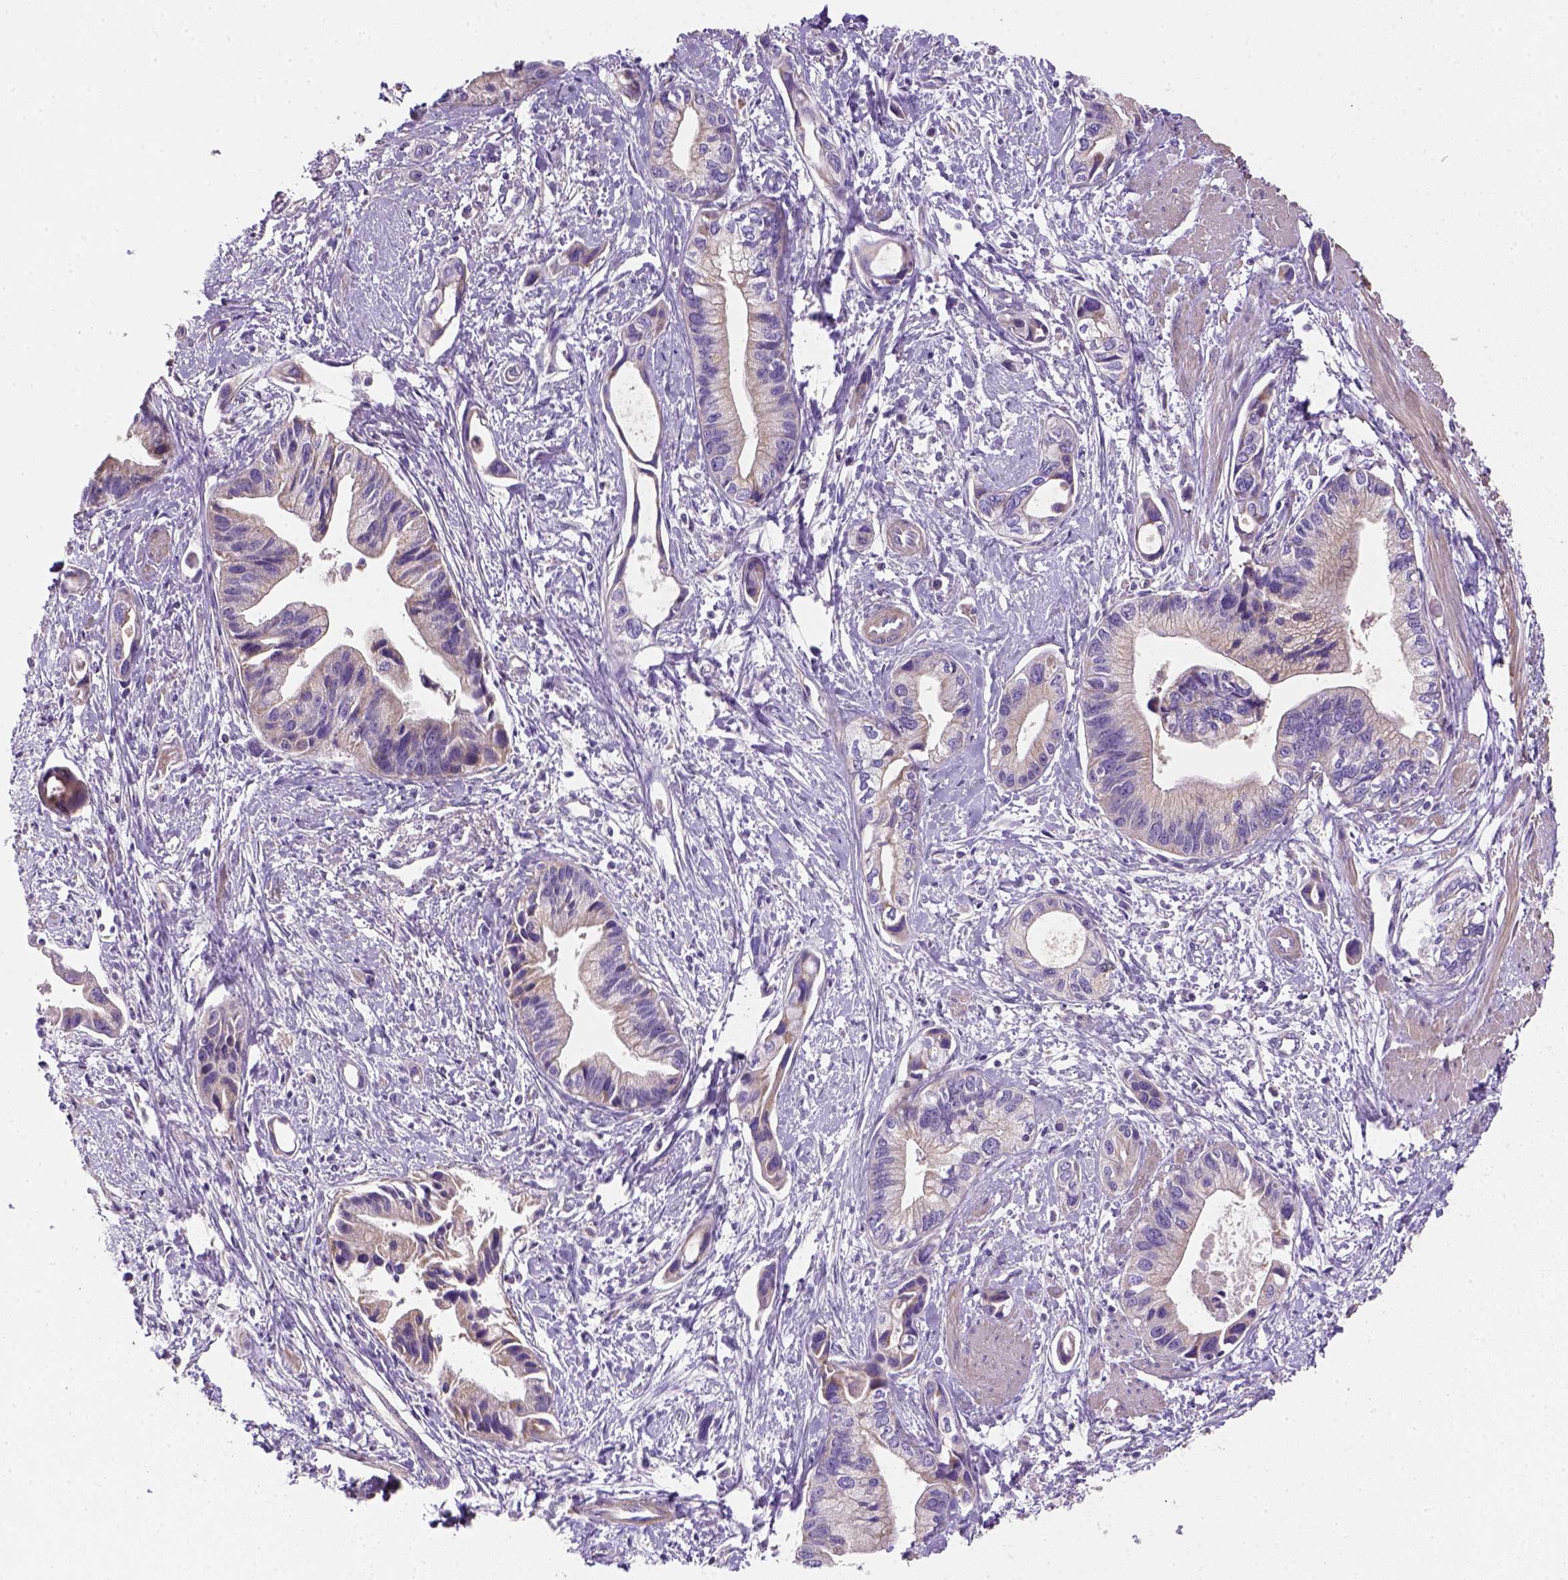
{"staining": {"intensity": "negative", "quantity": "none", "location": "none"}, "tissue": "pancreatic cancer", "cell_type": "Tumor cells", "image_type": "cancer", "snomed": [{"axis": "morphology", "description": "Adenocarcinoma, NOS"}, {"axis": "topography", "description": "Pancreas"}], "caption": "A high-resolution micrograph shows immunohistochemistry (IHC) staining of pancreatic adenocarcinoma, which demonstrates no significant staining in tumor cells.", "gene": "HTRA1", "patient": {"sex": "female", "age": 61}}